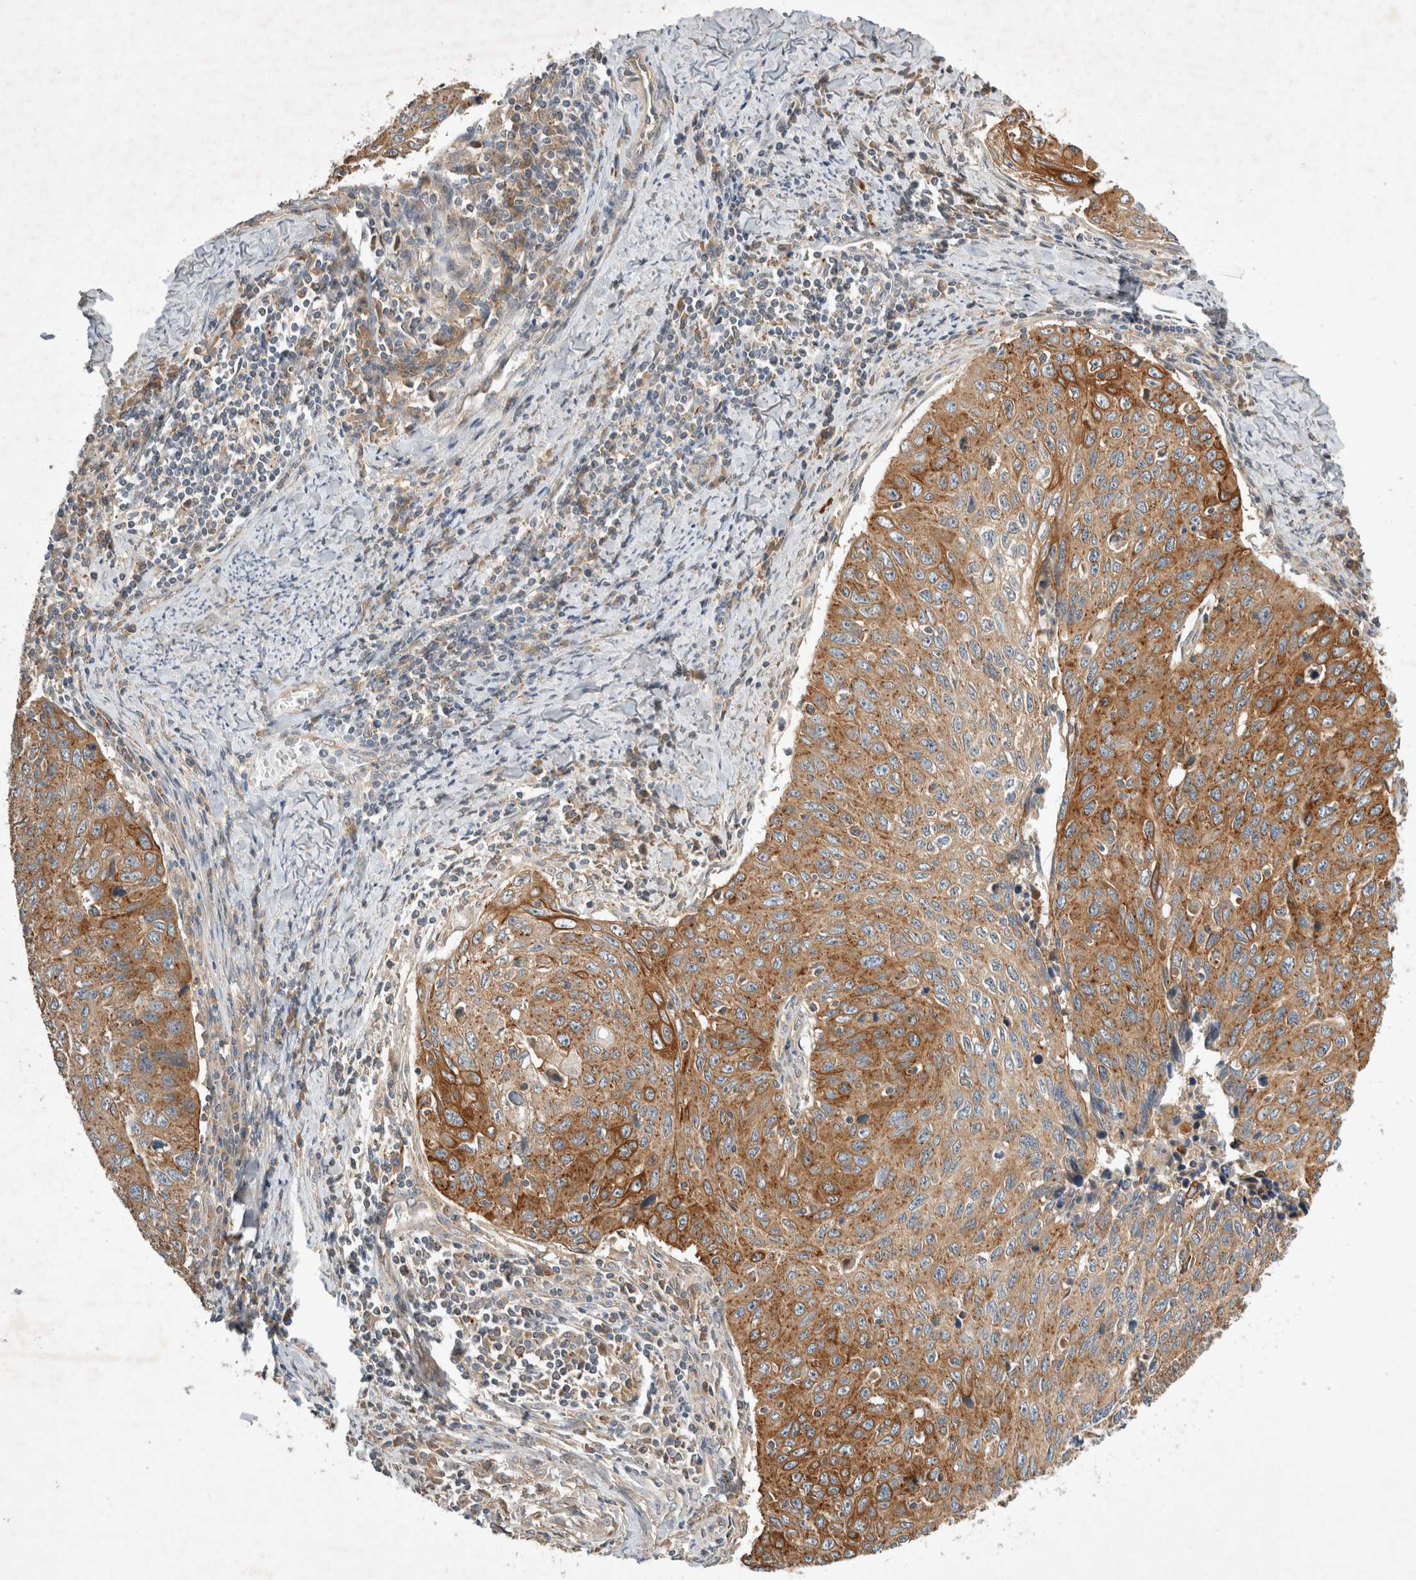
{"staining": {"intensity": "moderate", "quantity": ">75%", "location": "cytoplasmic/membranous"}, "tissue": "cervical cancer", "cell_type": "Tumor cells", "image_type": "cancer", "snomed": [{"axis": "morphology", "description": "Squamous cell carcinoma, NOS"}, {"axis": "topography", "description": "Cervix"}], "caption": "Immunohistochemical staining of squamous cell carcinoma (cervical) exhibits medium levels of moderate cytoplasmic/membranous protein positivity in approximately >75% of tumor cells.", "gene": "ARMC9", "patient": {"sex": "female", "age": 53}}